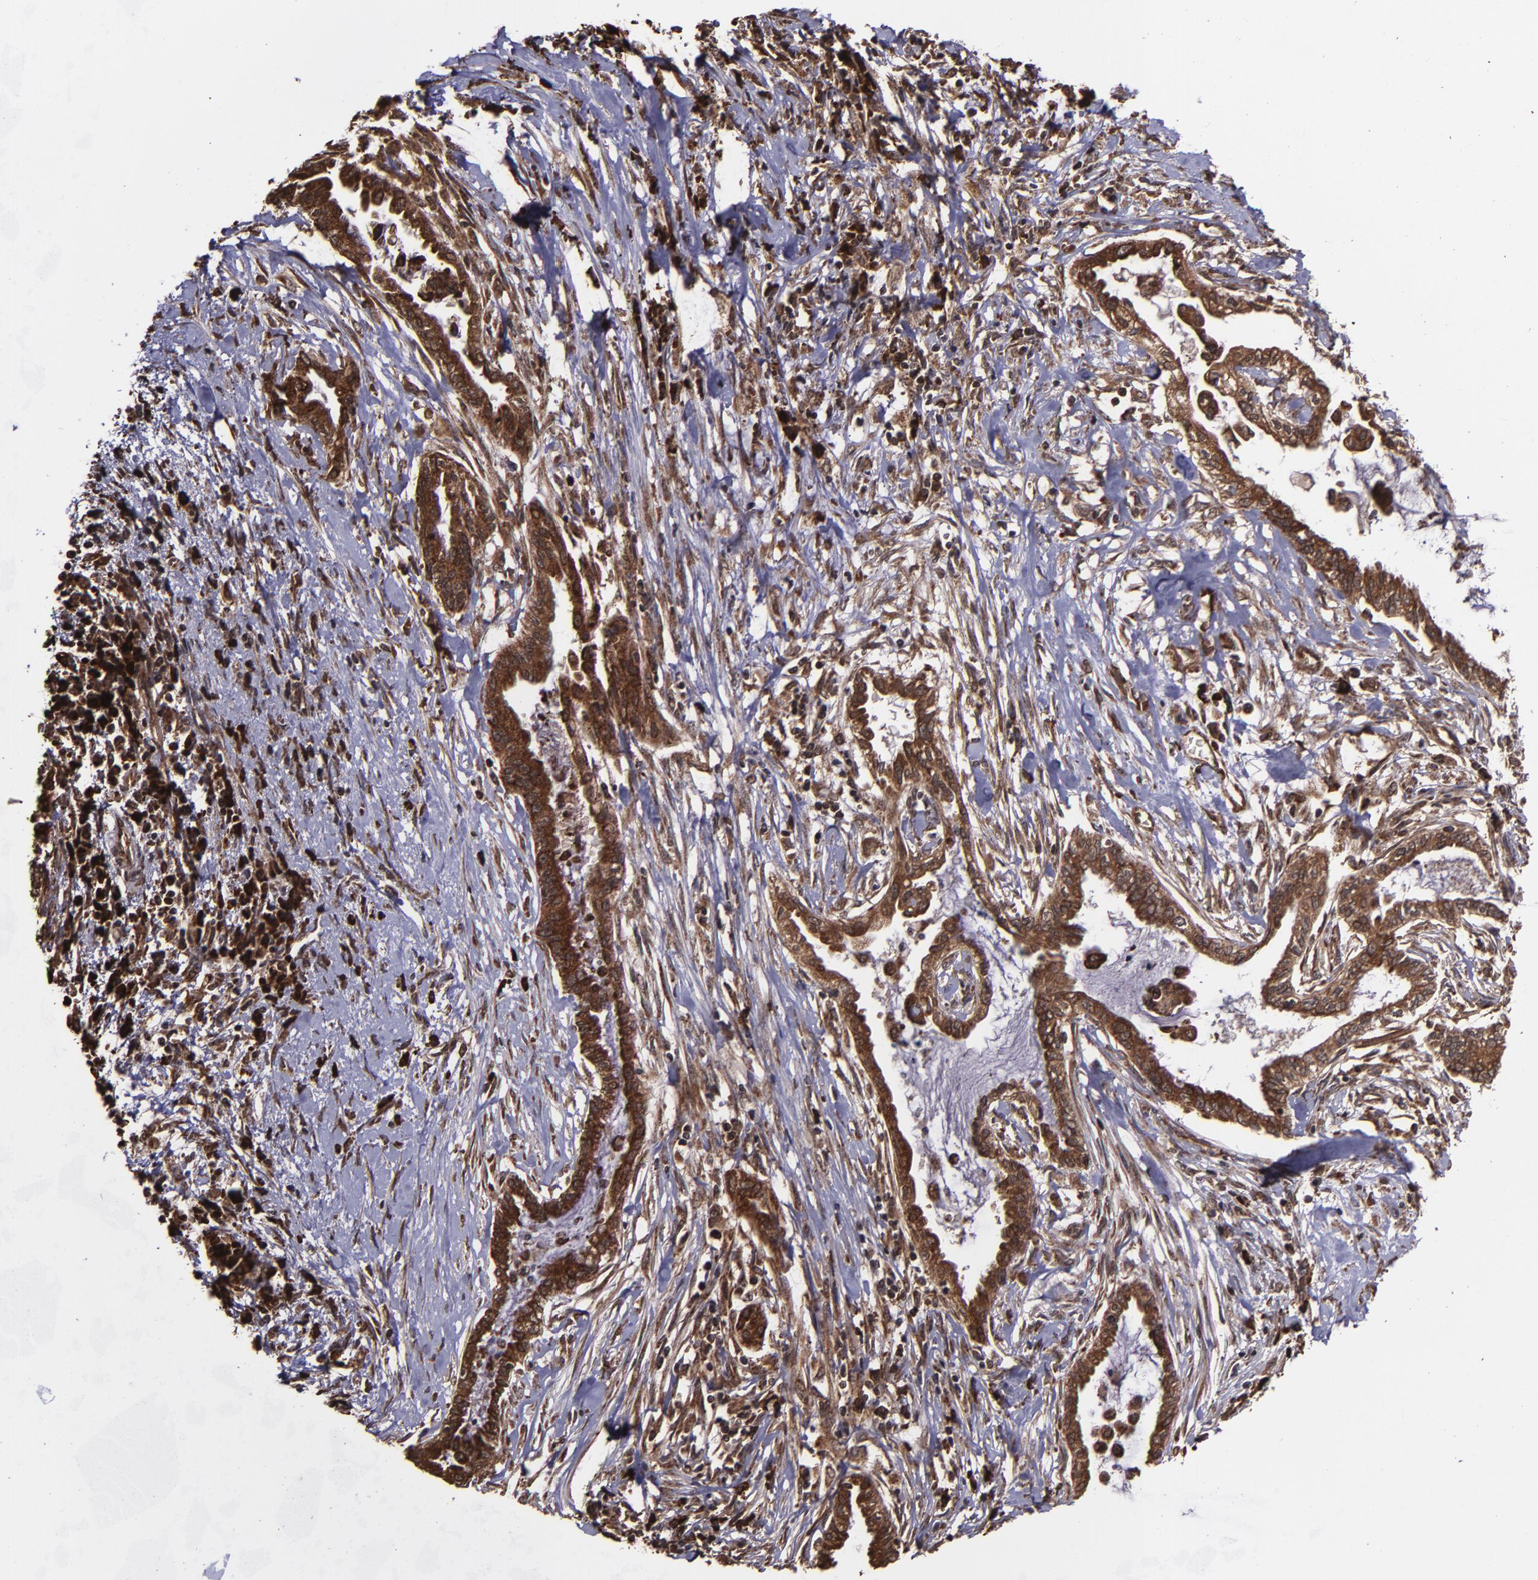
{"staining": {"intensity": "strong", "quantity": ">75%", "location": "cytoplasmic/membranous,nuclear"}, "tissue": "pancreatic cancer", "cell_type": "Tumor cells", "image_type": "cancer", "snomed": [{"axis": "morphology", "description": "Adenocarcinoma, NOS"}, {"axis": "topography", "description": "Pancreas"}], "caption": "Tumor cells show high levels of strong cytoplasmic/membranous and nuclear positivity in approximately >75% of cells in human pancreatic cancer. Nuclei are stained in blue.", "gene": "EIF4ENIF1", "patient": {"sex": "female", "age": 64}}